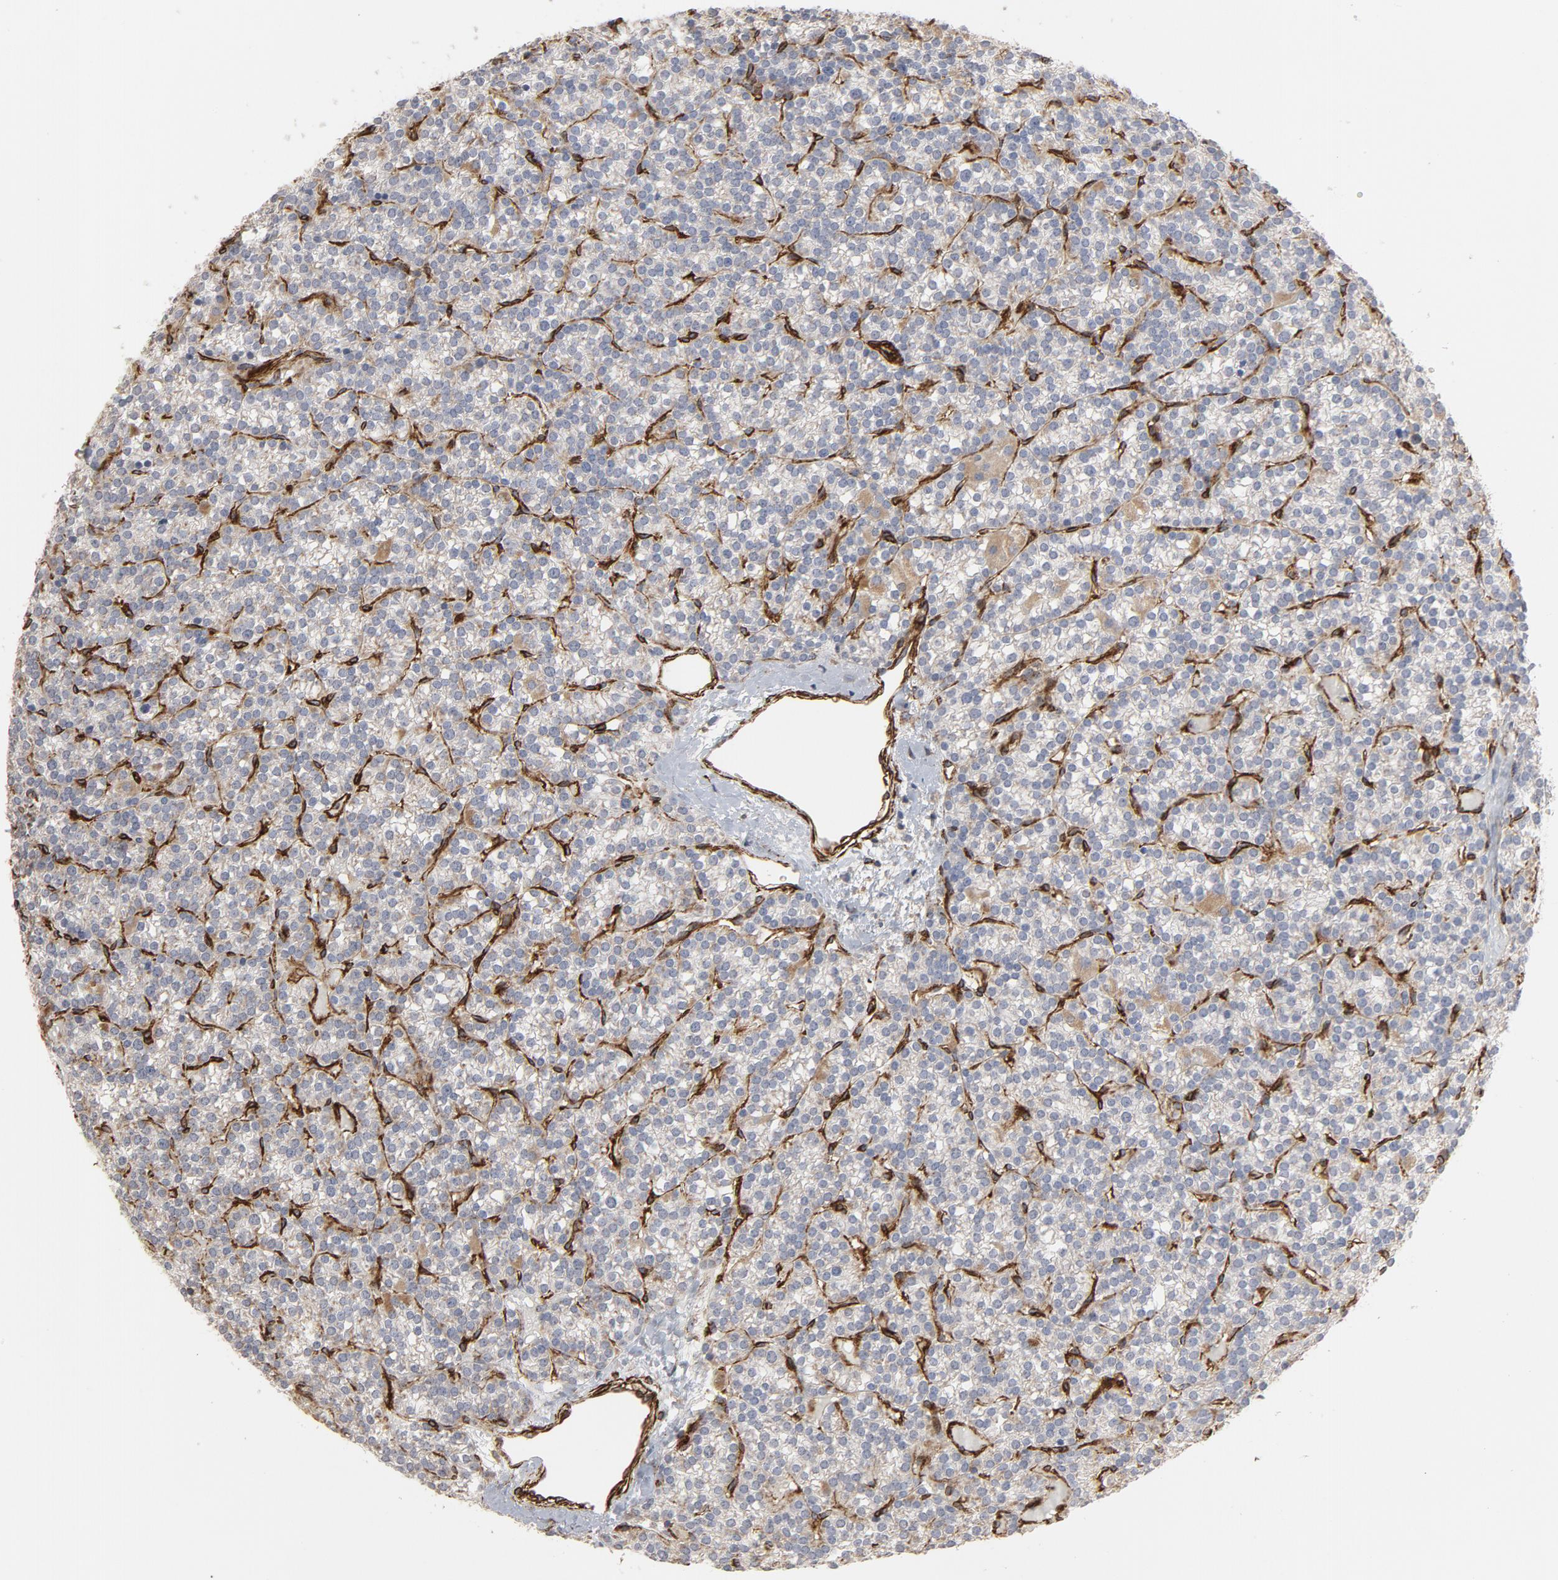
{"staining": {"intensity": "negative", "quantity": "none", "location": "none"}, "tissue": "parathyroid gland", "cell_type": "Glandular cells", "image_type": "normal", "snomed": [{"axis": "morphology", "description": "Normal tissue, NOS"}, {"axis": "topography", "description": "Parathyroid gland"}], "caption": "Immunohistochemistry (IHC) micrograph of unremarkable parathyroid gland: human parathyroid gland stained with DAB (3,3'-diaminobenzidine) reveals no significant protein positivity in glandular cells.", "gene": "GNG2", "patient": {"sex": "female", "age": 50}}